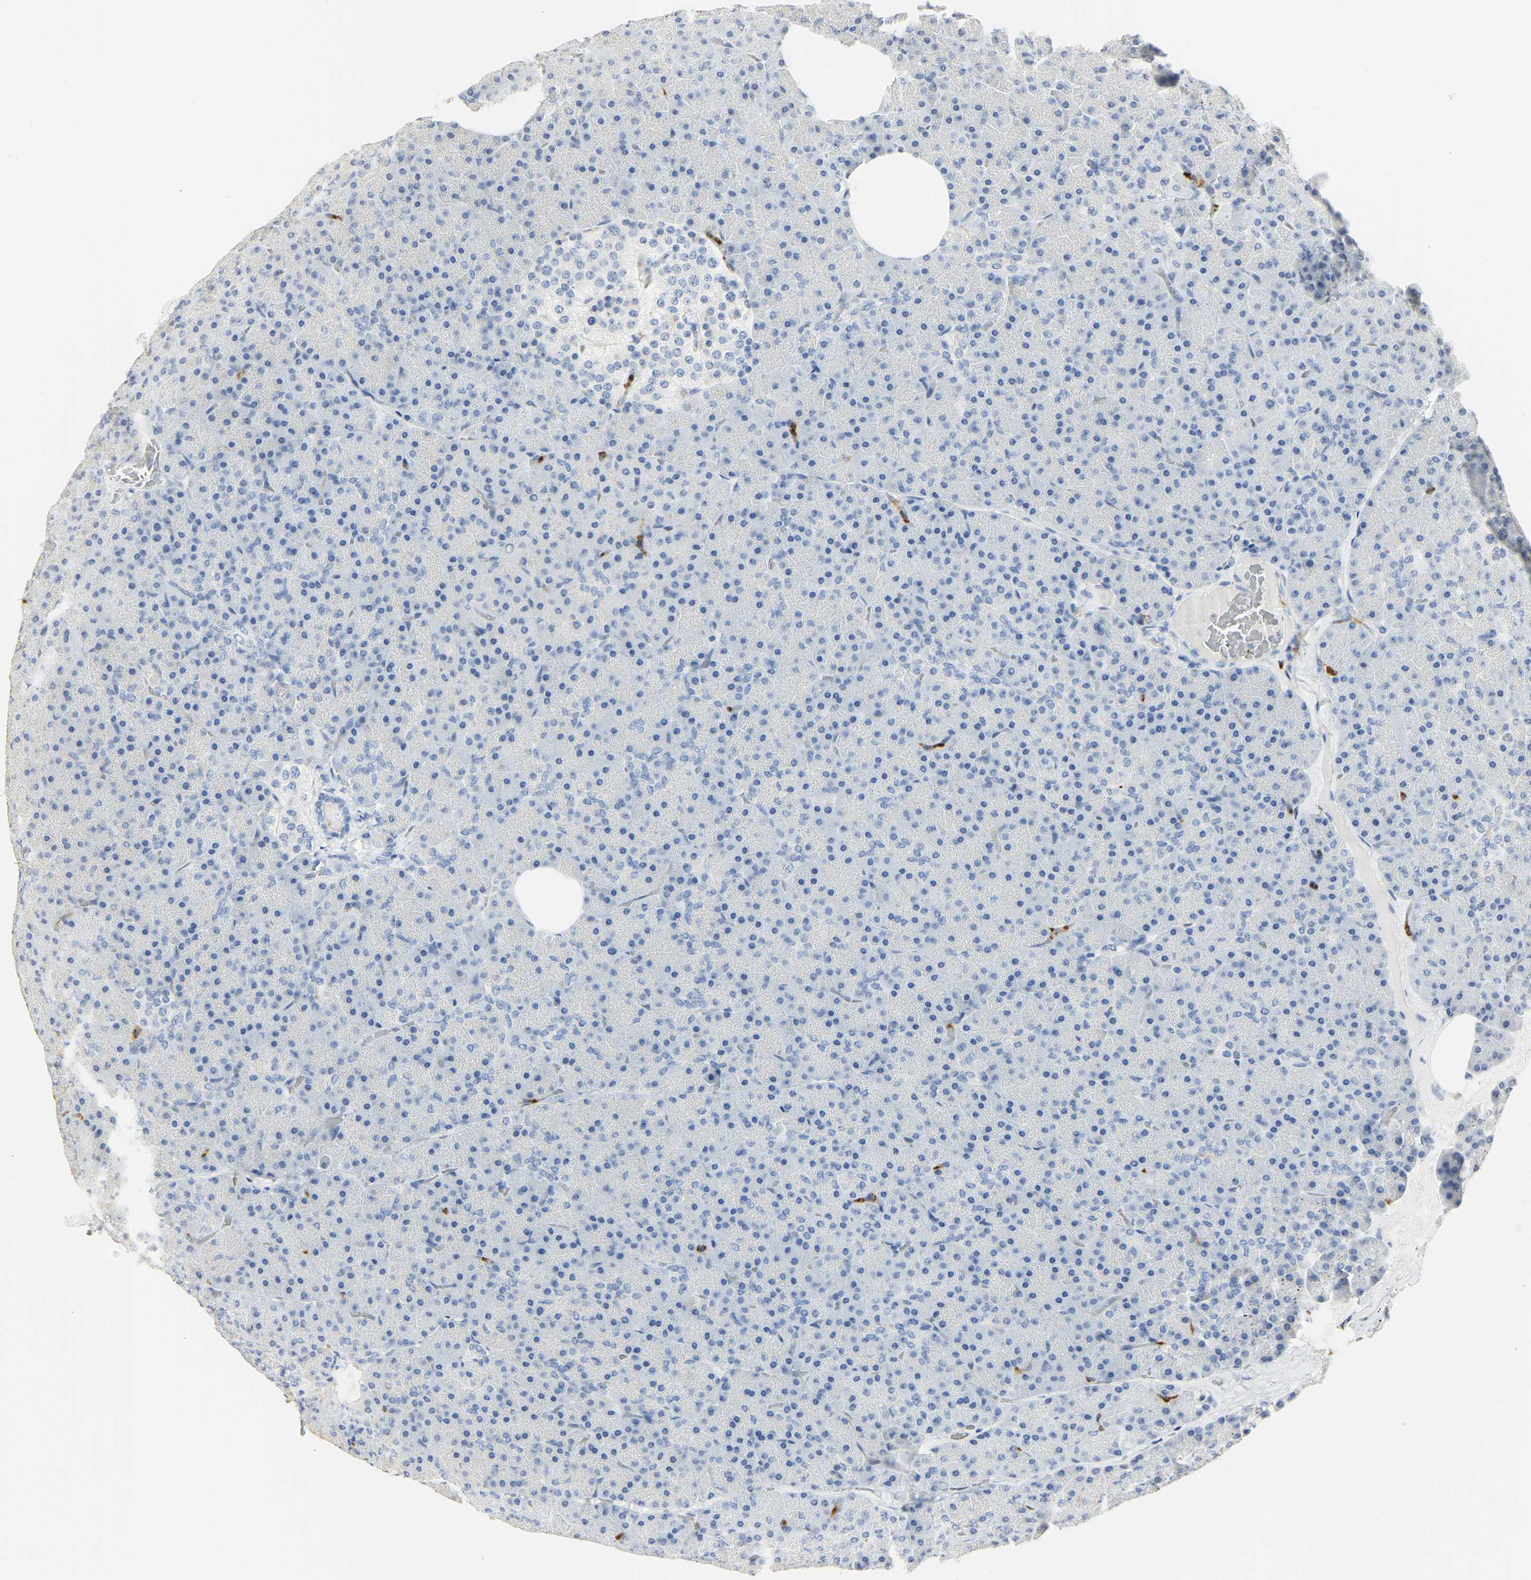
{"staining": {"intensity": "negative", "quantity": "none", "location": "none"}, "tissue": "pancreas", "cell_type": "Exocrine glandular cells", "image_type": "normal", "snomed": [{"axis": "morphology", "description": "Normal tissue, NOS"}, {"axis": "topography", "description": "Pancreas"}], "caption": "High power microscopy micrograph of an immunohistochemistry micrograph of normal pancreas, revealing no significant expression in exocrine glandular cells.", "gene": "CEACAM5", "patient": {"sex": "female", "age": 35}}